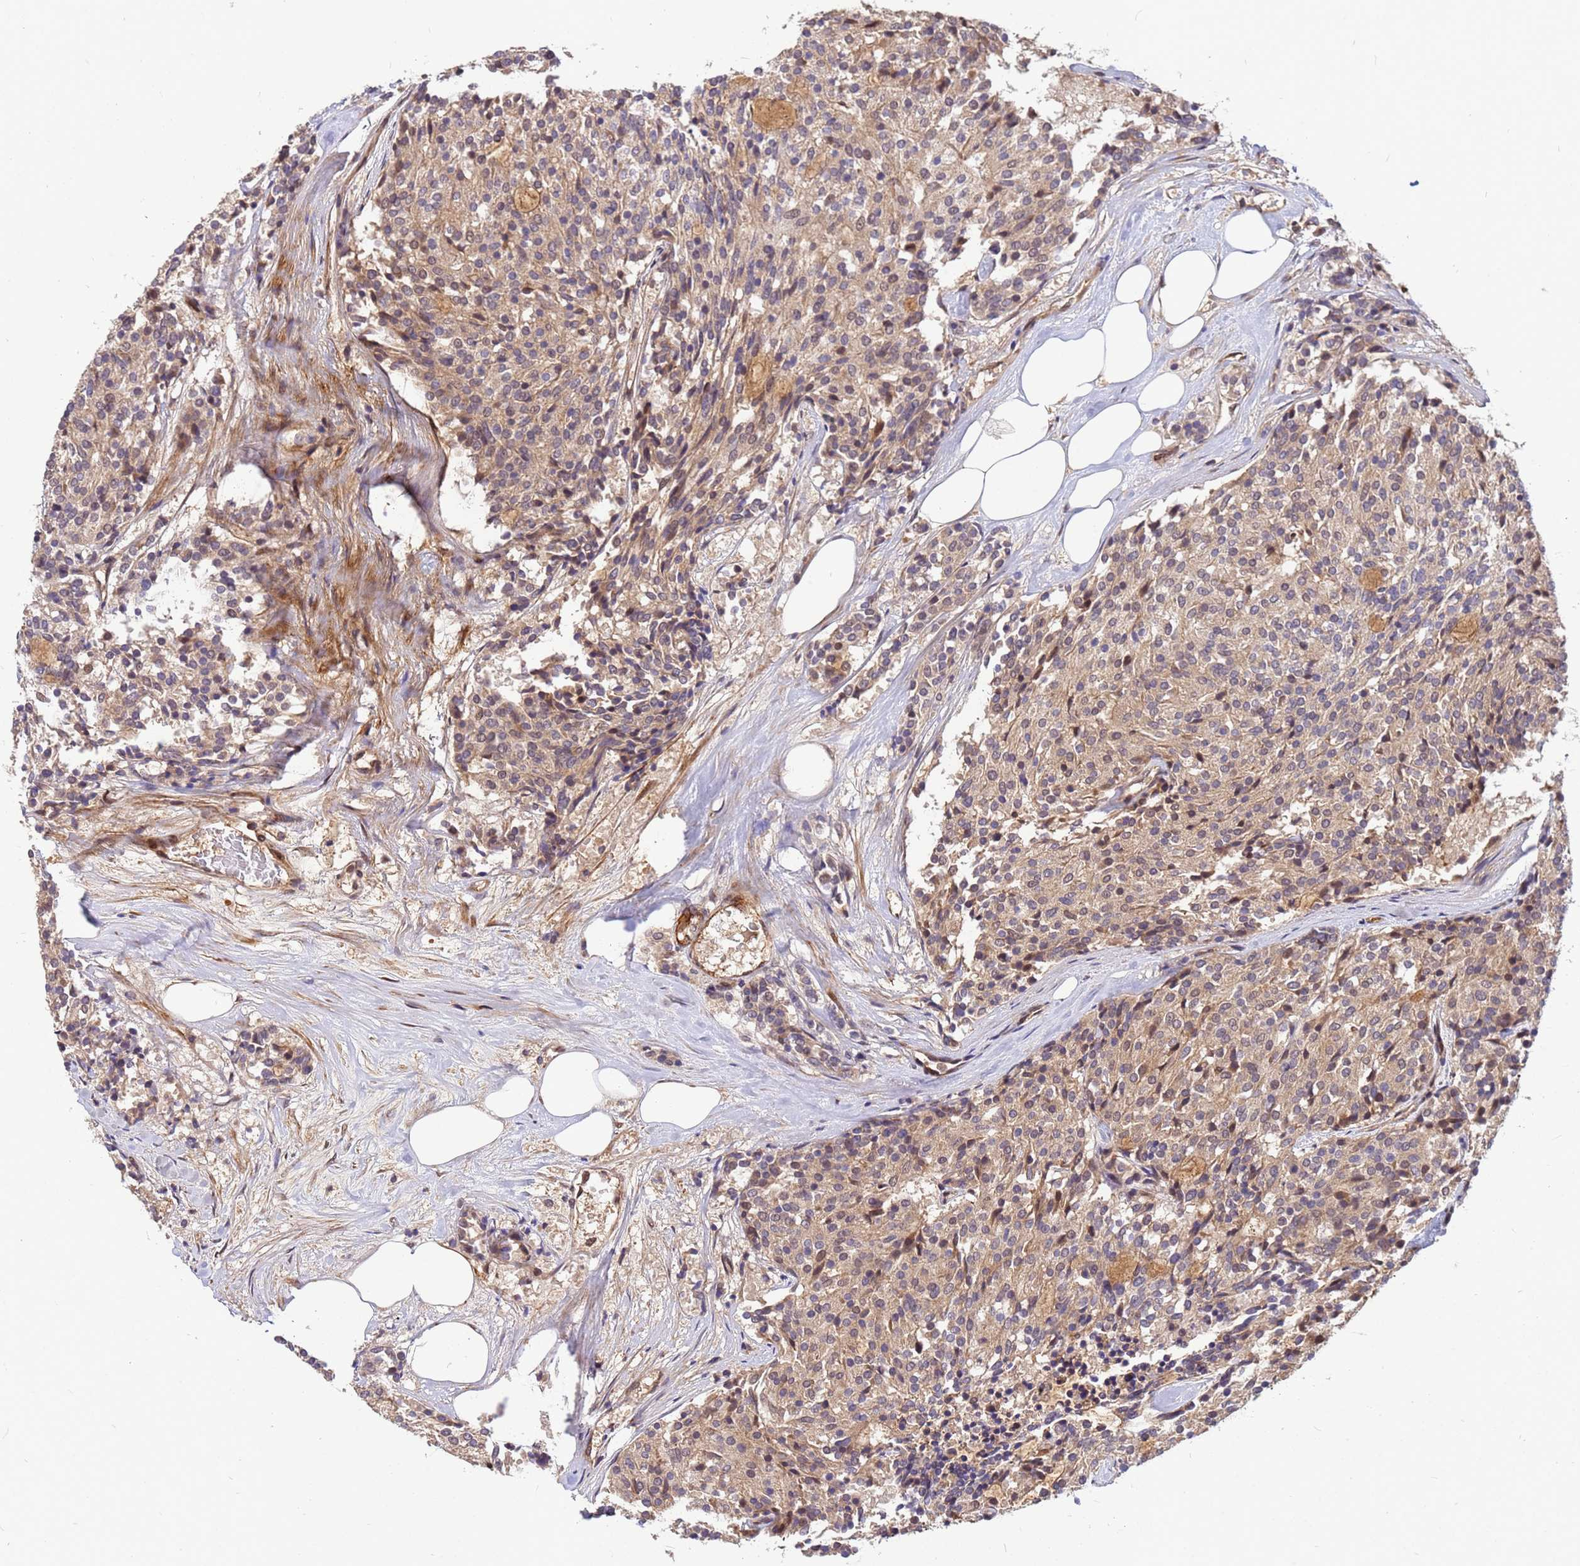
{"staining": {"intensity": "weak", "quantity": ">75%", "location": "cytoplasmic/membranous"}, "tissue": "carcinoid", "cell_type": "Tumor cells", "image_type": "cancer", "snomed": [{"axis": "morphology", "description": "Carcinoid, malignant, NOS"}, {"axis": "topography", "description": "Pancreas"}], "caption": "Carcinoid (malignant) stained with immunohistochemistry shows weak cytoplasmic/membranous expression in approximately >75% of tumor cells.", "gene": "DUS4L", "patient": {"sex": "female", "age": 54}}